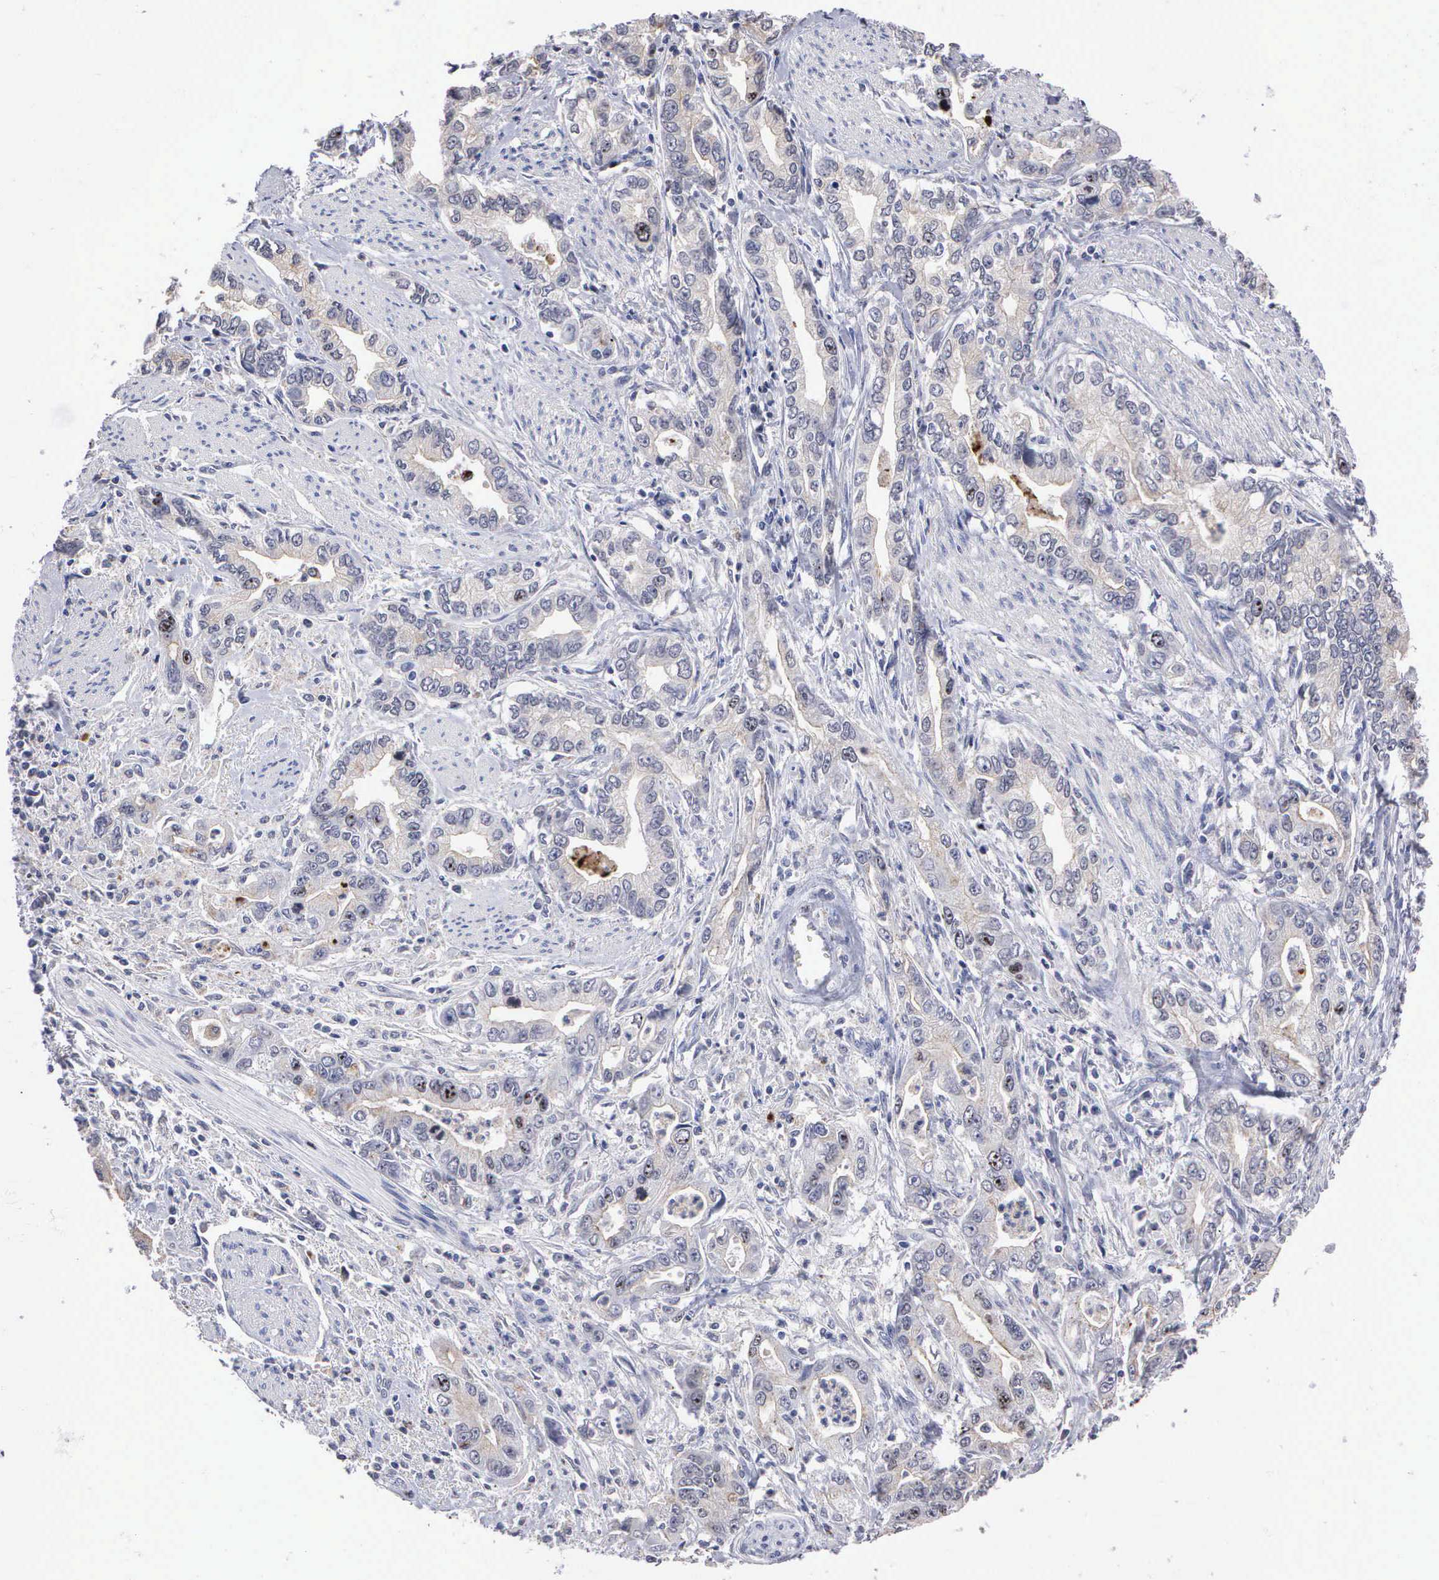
{"staining": {"intensity": "negative", "quantity": "none", "location": "none"}, "tissue": "stomach cancer", "cell_type": "Tumor cells", "image_type": "cancer", "snomed": [{"axis": "morphology", "description": "Adenocarcinoma, NOS"}, {"axis": "topography", "description": "Pancreas"}, {"axis": "topography", "description": "Stomach, upper"}], "caption": "Tumor cells show no significant protein staining in stomach cancer (adenocarcinoma).", "gene": "KDM6A", "patient": {"sex": "male", "age": 77}}